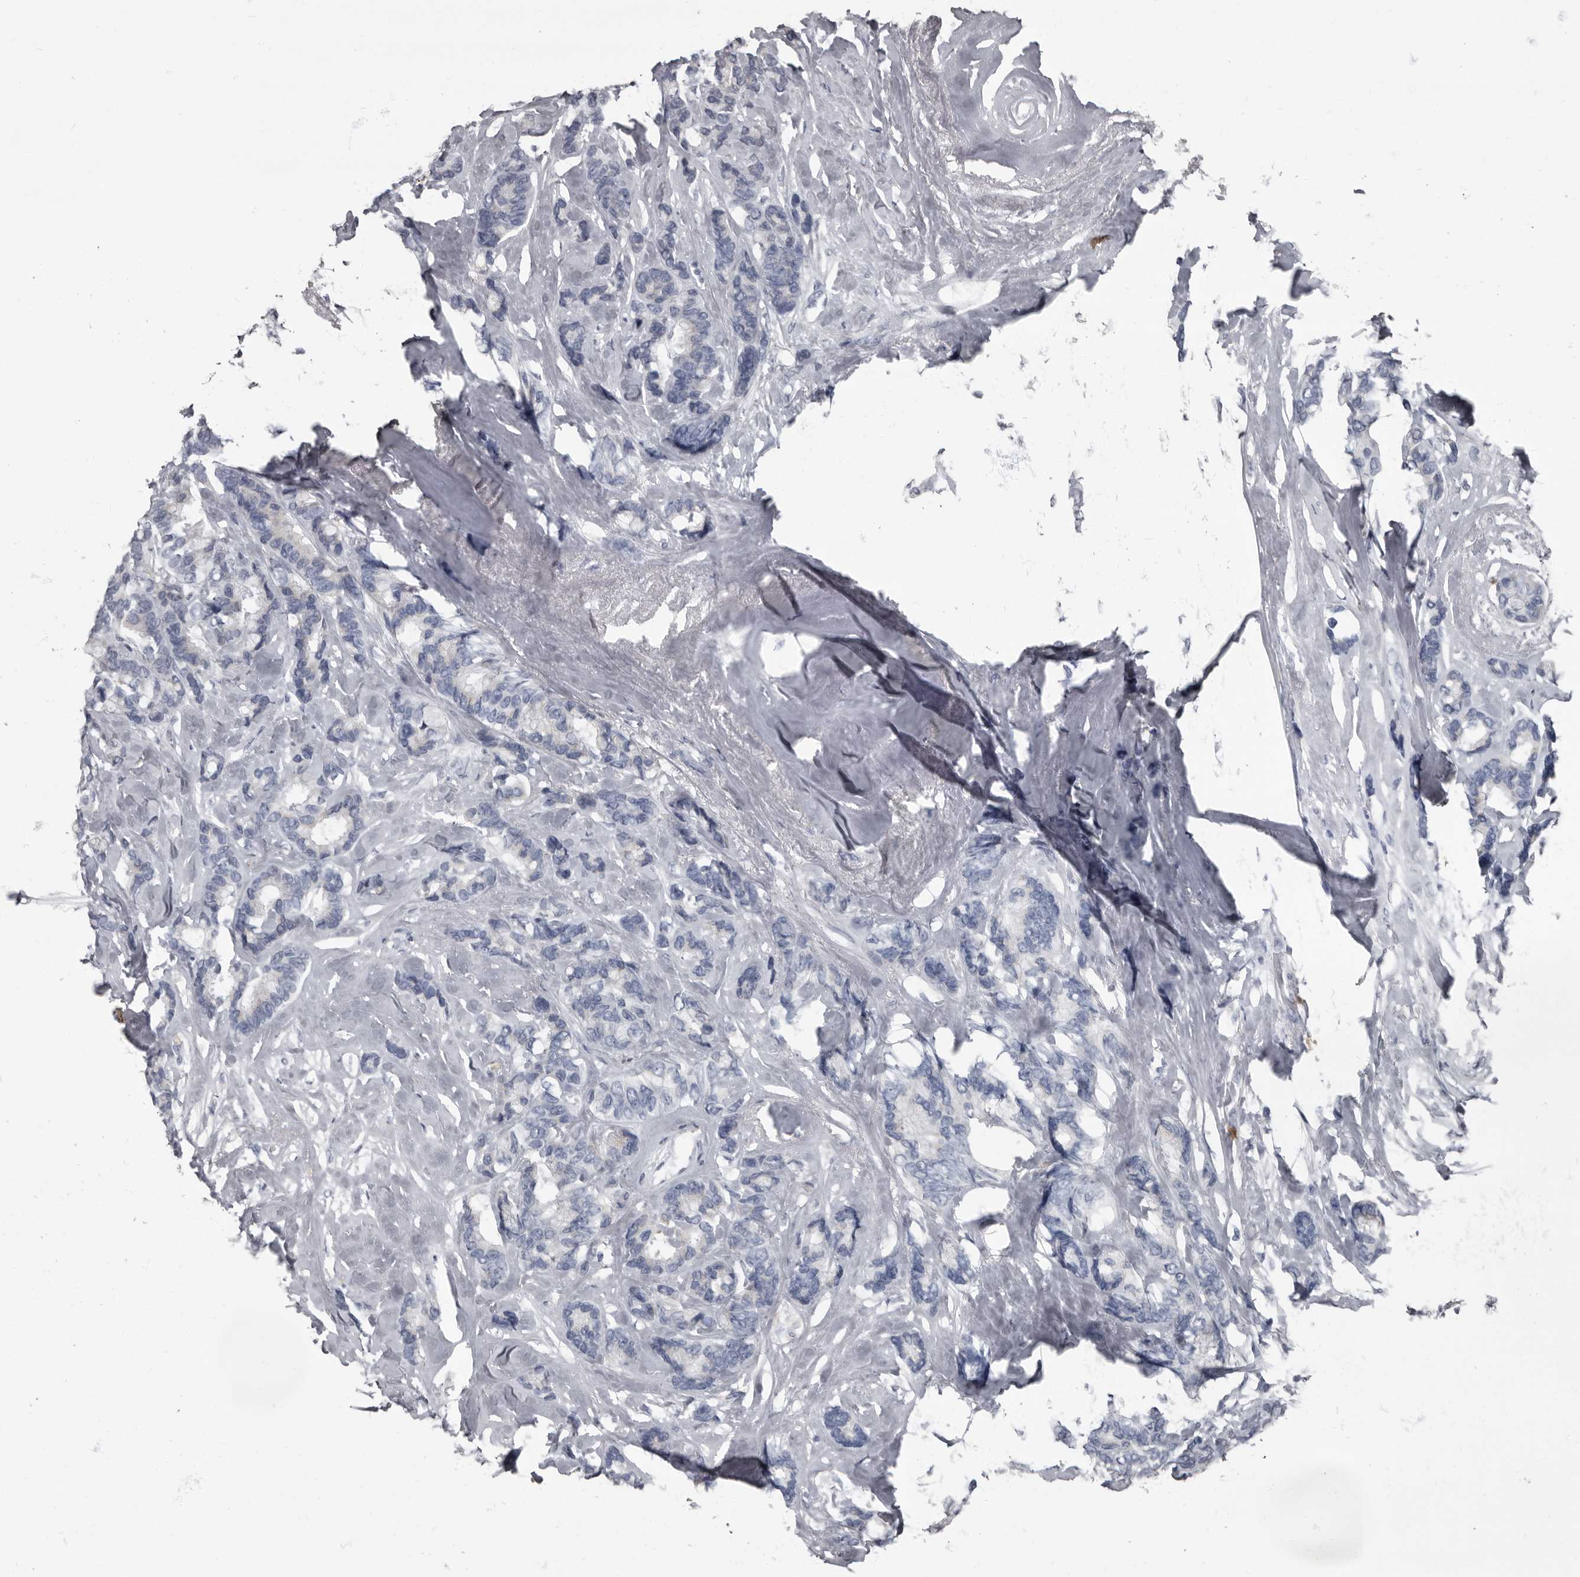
{"staining": {"intensity": "negative", "quantity": "none", "location": "none"}, "tissue": "breast cancer", "cell_type": "Tumor cells", "image_type": "cancer", "snomed": [{"axis": "morphology", "description": "Duct carcinoma"}, {"axis": "topography", "description": "Breast"}], "caption": "Immunohistochemical staining of intraductal carcinoma (breast) exhibits no significant expression in tumor cells.", "gene": "TPD52L1", "patient": {"sex": "female", "age": 87}}